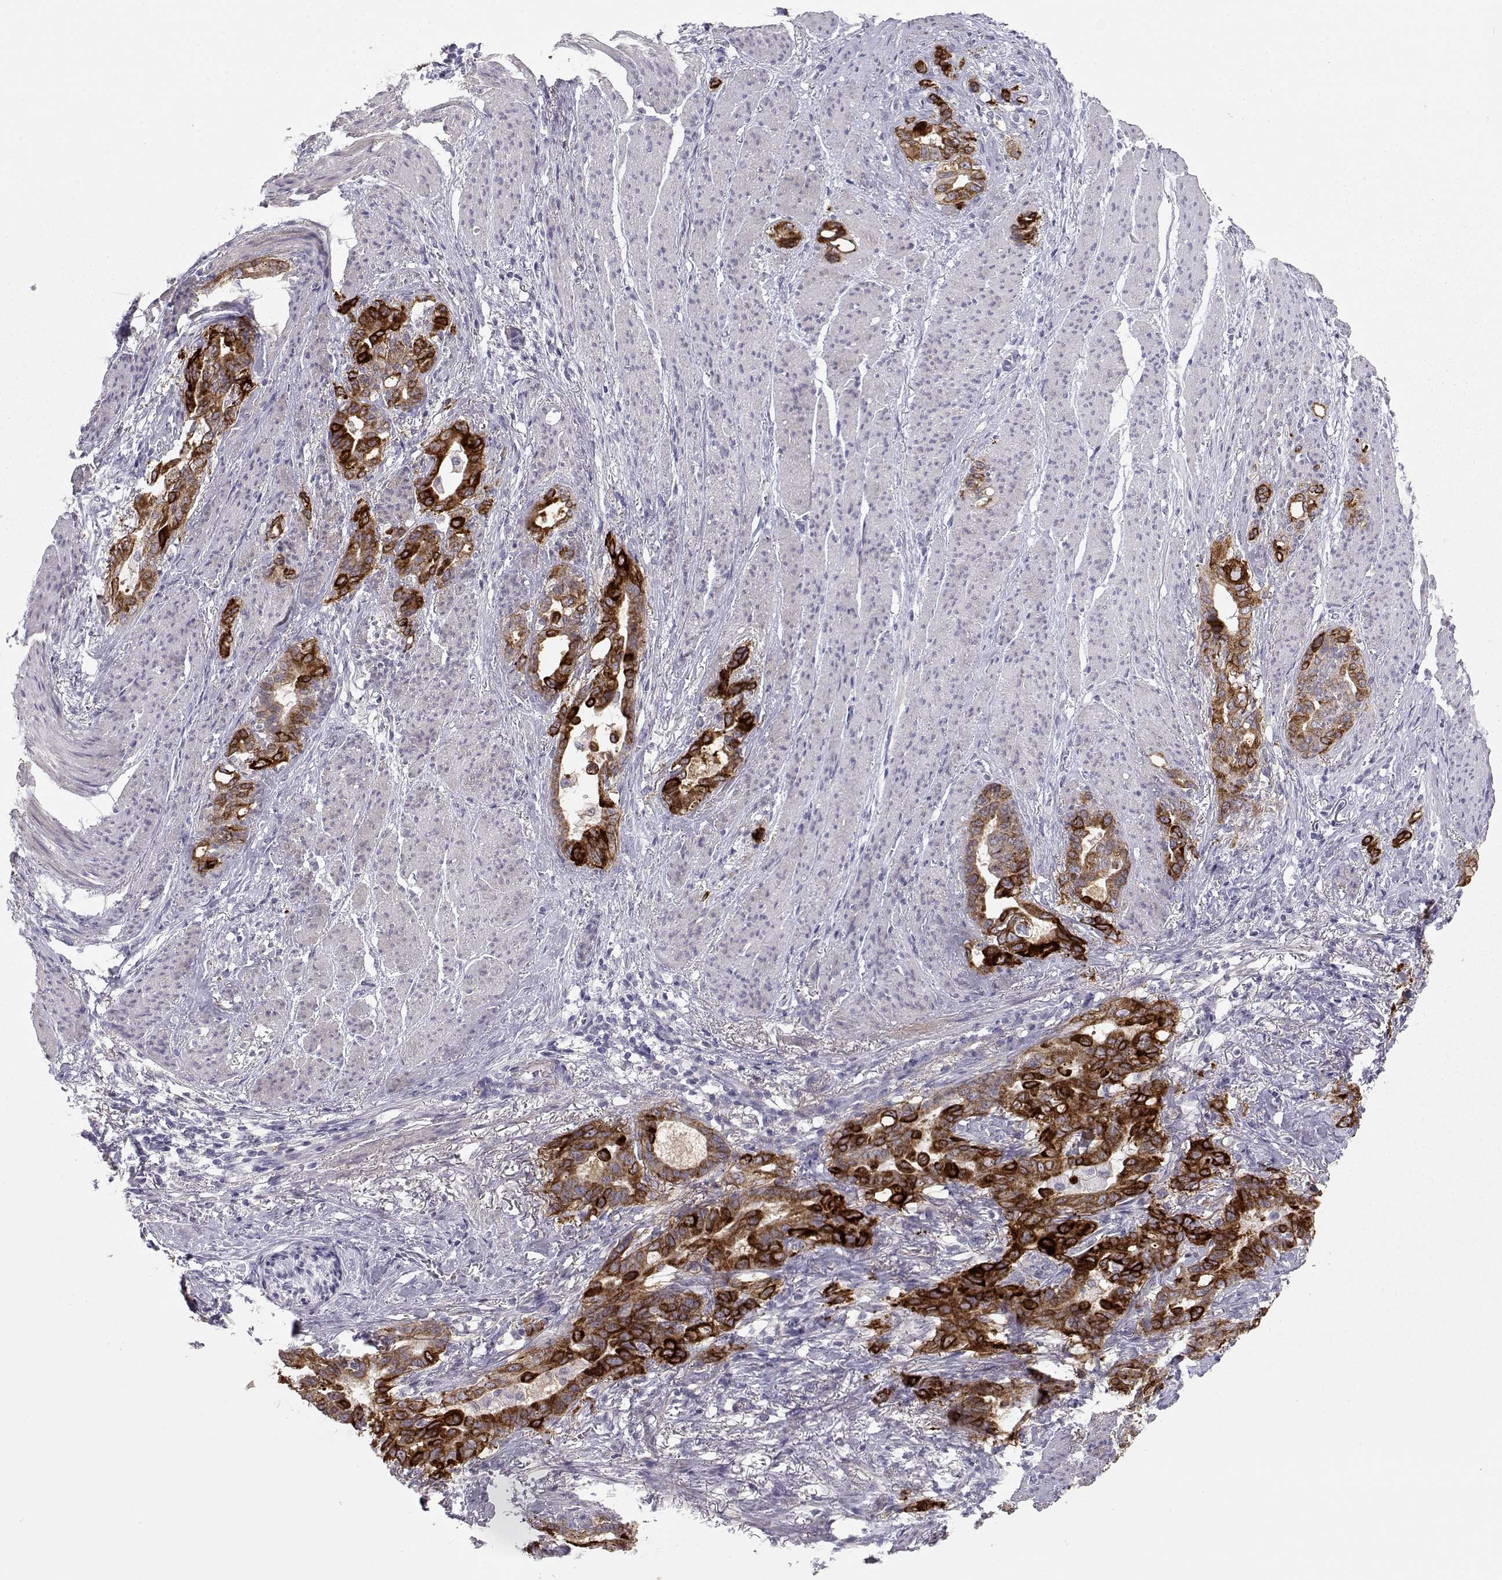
{"staining": {"intensity": "strong", "quantity": ">75%", "location": "cytoplasmic/membranous"}, "tissue": "stomach cancer", "cell_type": "Tumor cells", "image_type": "cancer", "snomed": [{"axis": "morphology", "description": "Normal tissue, NOS"}, {"axis": "morphology", "description": "Adenocarcinoma, NOS"}, {"axis": "topography", "description": "Esophagus"}, {"axis": "topography", "description": "Stomach, upper"}], "caption": "Immunohistochemistry (IHC) photomicrograph of neoplastic tissue: human stomach cancer (adenocarcinoma) stained using immunohistochemistry (IHC) reveals high levels of strong protein expression localized specifically in the cytoplasmic/membranous of tumor cells, appearing as a cytoplasmic/membranous brown color.", "gene": "LAMB3", "patient": {"sex": "male", "age": 62}}